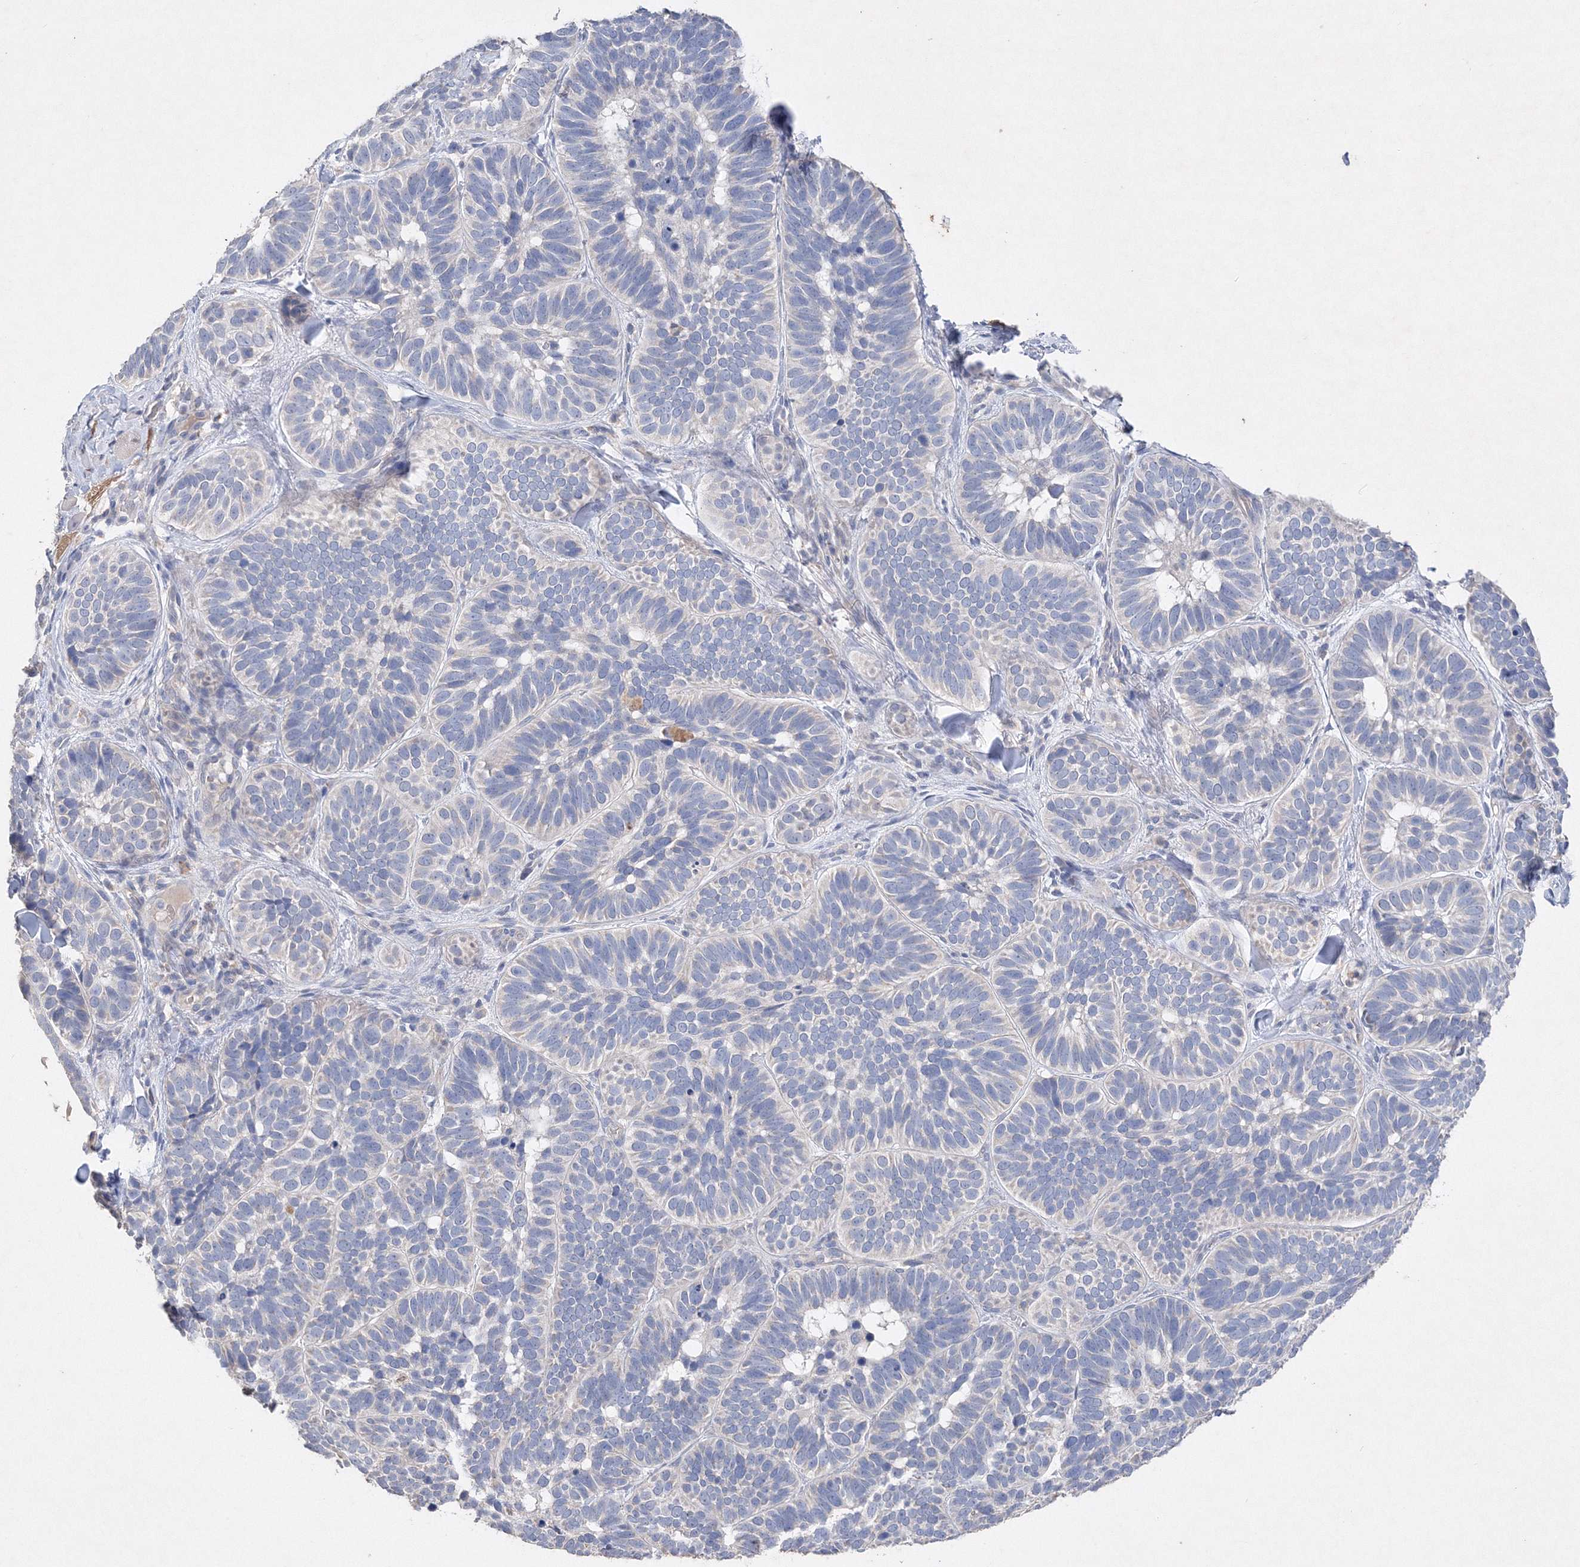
{"staining": {"intensity": "negative", "quantity": "none", "location": "none"}, "tissue": "skin cancer", "cell_type": "Tumor cells", "image_type": "cancer", "snomed": [{"axis": "morphology", "description": "Basal cell carcinoma"}, {"axis": "topography", "description": "Skin"}], "caption": "Immunohistochemistry of skin basal cell carcinoma reveals no positivity in tumor cells.", "gene": "GLS", "patient": {"sex": "male", "age": 62}}